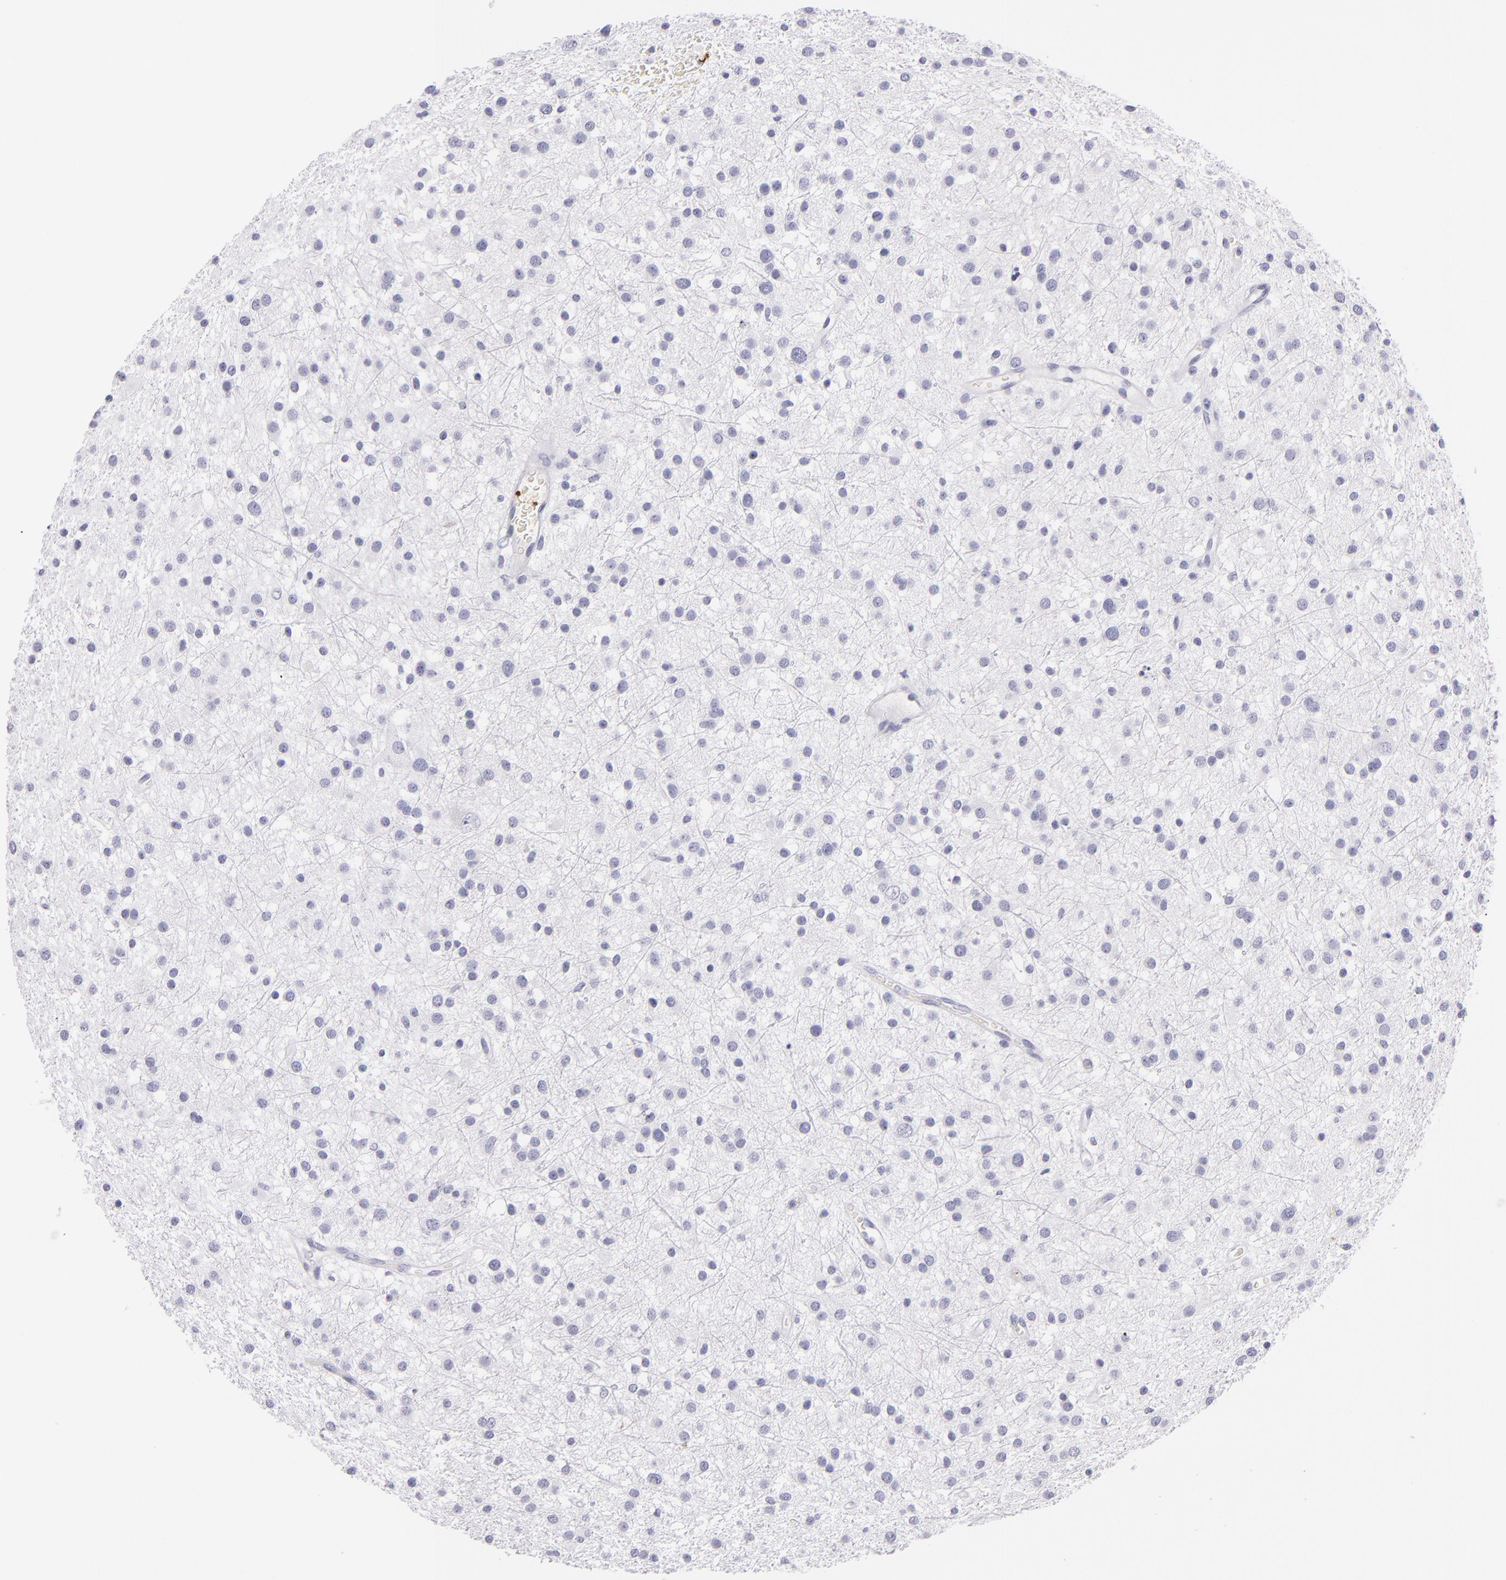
{"staining": {"intensity": "negative", "quantity": "none", "location": "none"}, "tissue": "glioma", "cell_type": "Tumor cells", "image_type": "cancer", "snomed": [{"axis": "morphology", "description": "Glioma, malignant, Low grade"}, {"axis": "topography", "description": "Brain"}], "caption": "Immunohistochemistry (IHC) photomicrograph of neoplastic tissue: glioma stained with DAB (3,3'-diaminobenzidine) displays no significant protein expression in tumor cells.", "gene": "GP1BA", "patient": {"sex": "female", "age": 36}}